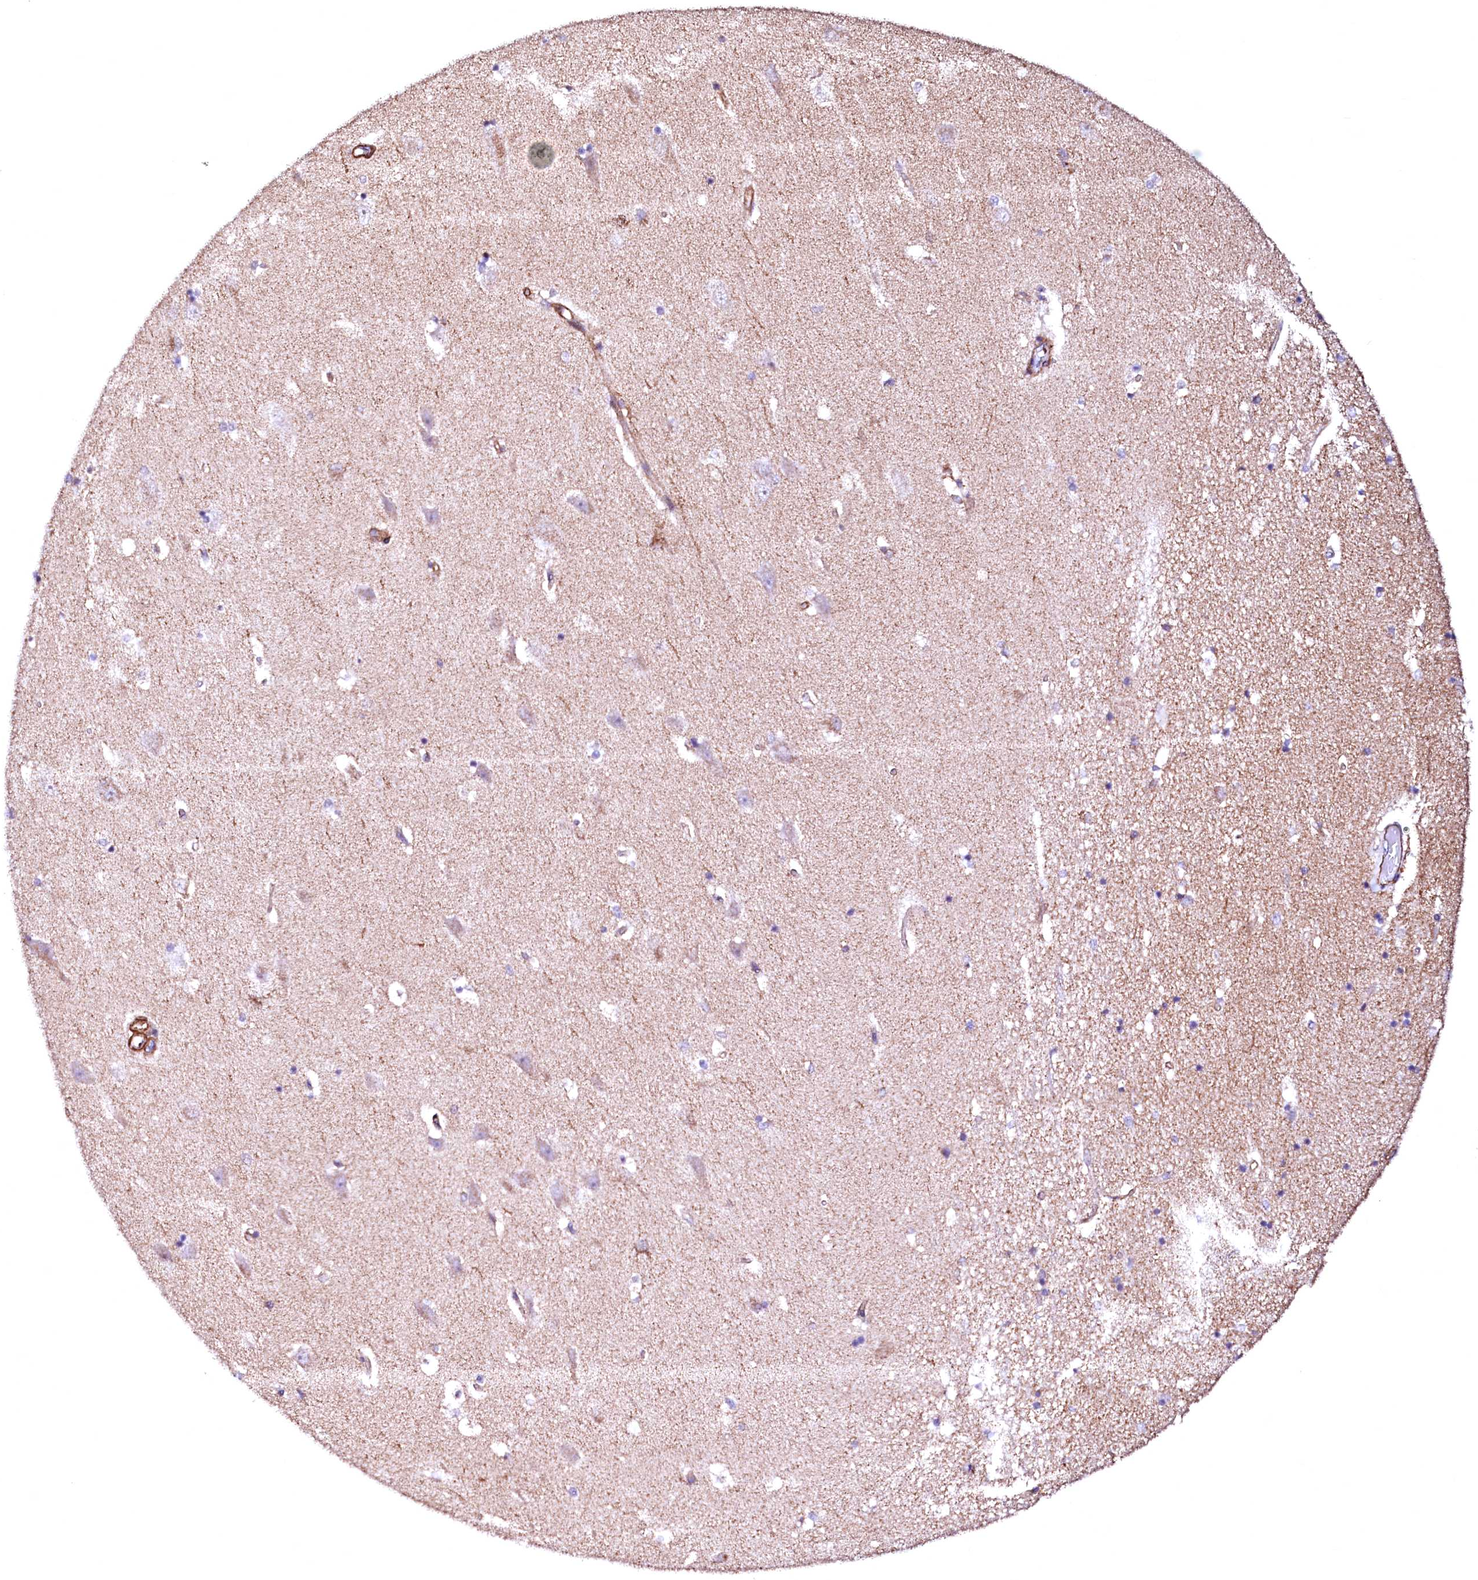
{"staining": {"intensity": "negative", "quantity": "none", "location": "none"}, "tissue": "hippocampus", "cell_type": "Glial cells", "image_type": "normal", "snomed": [{"axis": "morphology", "description": "Normal tissue, NOS"}, {"axis": "topography", "description": "Hippocampus"}], "caption": "Micrograph shows no significant protein staining in glial cells of unremarkable hippocampus.", "gene": "GPR176", "patient": {"sex": "male", "age": 45}}